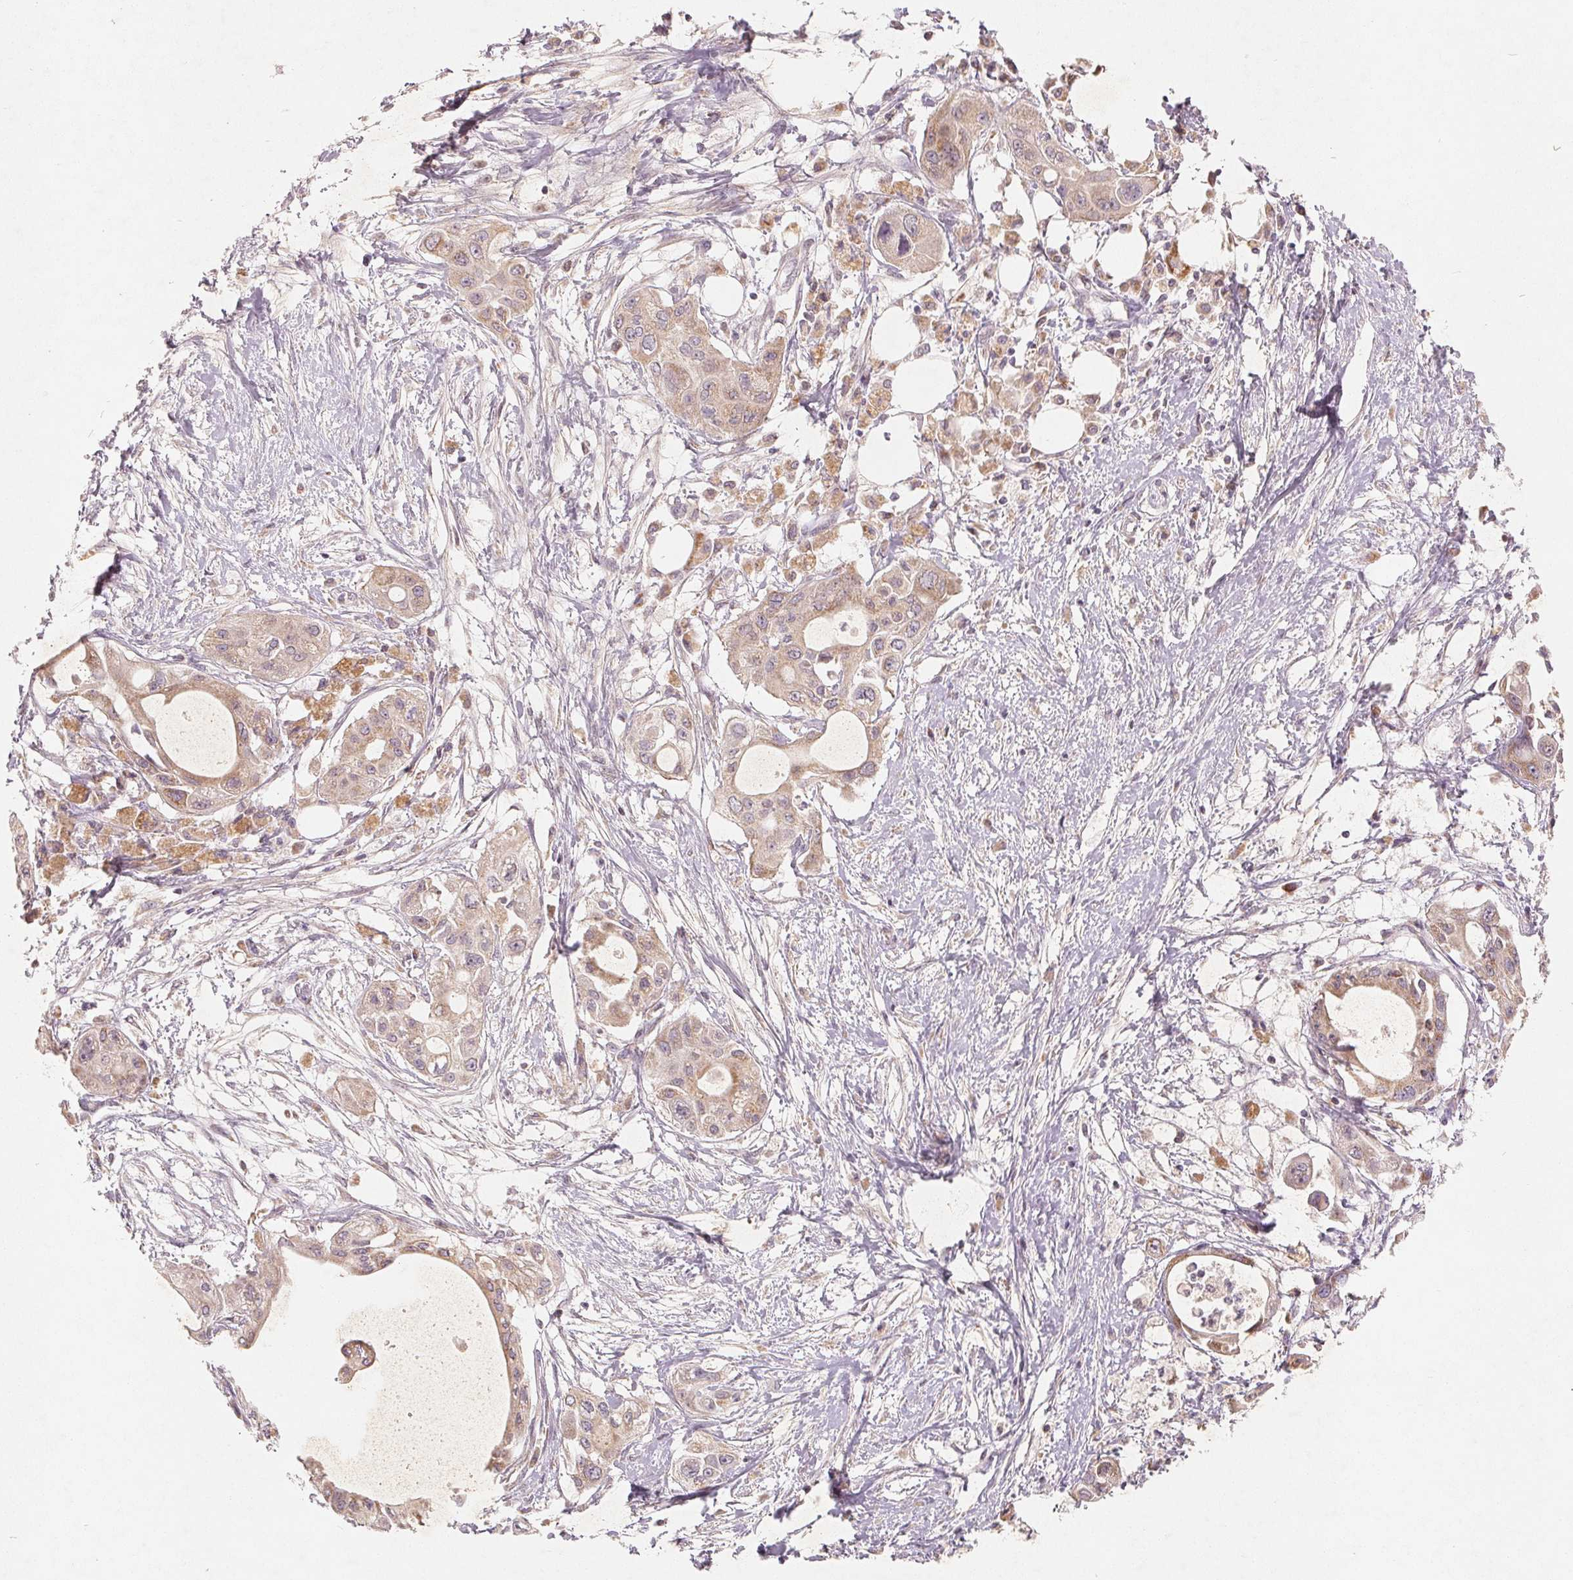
{"staining": {"intensity": "weak", "quantity": ">75%", "location": "cytoplasmic/membranous"}, "tissue": "pancreatic cancer", "cell_type": "Tumor cells", "image_type": "cancer", "snomed": [{"axis": "morphology", "description": "Adenocarcinoma, NOS"}, {"axis": "topography", "description": "Pancreas"}], "caption": "An immunohistochemistry histopathology image of tumor tissue is shown. Protein staining in brown shows weak cytoplasmic/membranous positivity in pancreatic cancer (adenocarcinoma) within tumor cells. (Stains: DAB in brown, nuclei in blue, Microscopy: brightfield microscopy at high magnification).", "gene": "GHITM", "patient": {"sex": "female", "age": 68}}